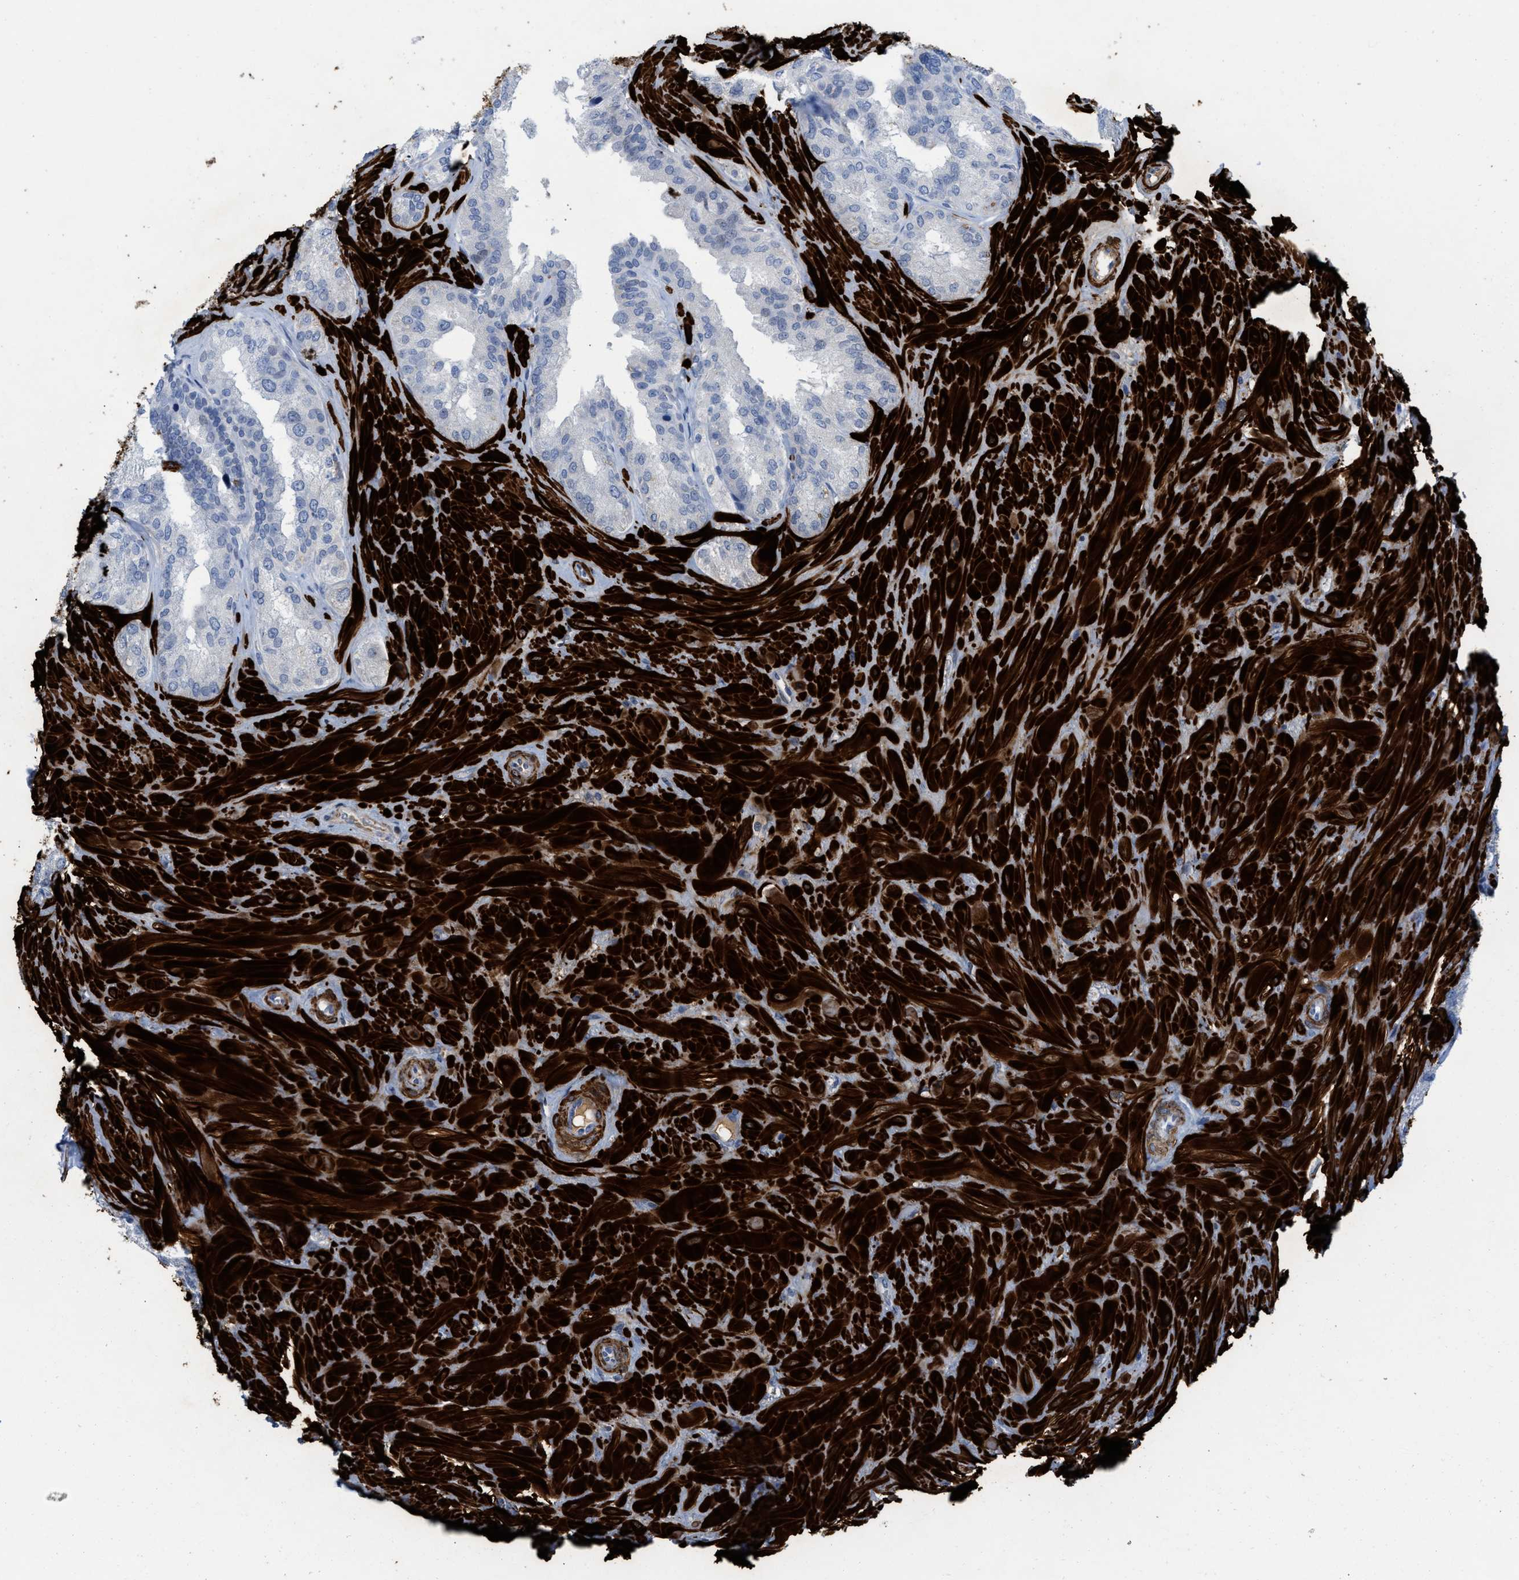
{"staining": {"intensity": "negative", "quantity": "none", "location": "none"}, "tissue": "seminal vesicle", "cell_type": "Glandular cells", "image_type": "normal", "snomed": [{"axis": "morphology", "description": "Normal tissue, NOS"}, {"axis": "topography", "description": "Prostate"}, {"axis": "topography", "description": "Seminal veicle"}], "caption": "The photomicrograph shows no significant positivity in glandular cells of seminal vesicle.", "gene": "TAGLN", "patient": {"sex": "male", "age": 51}}